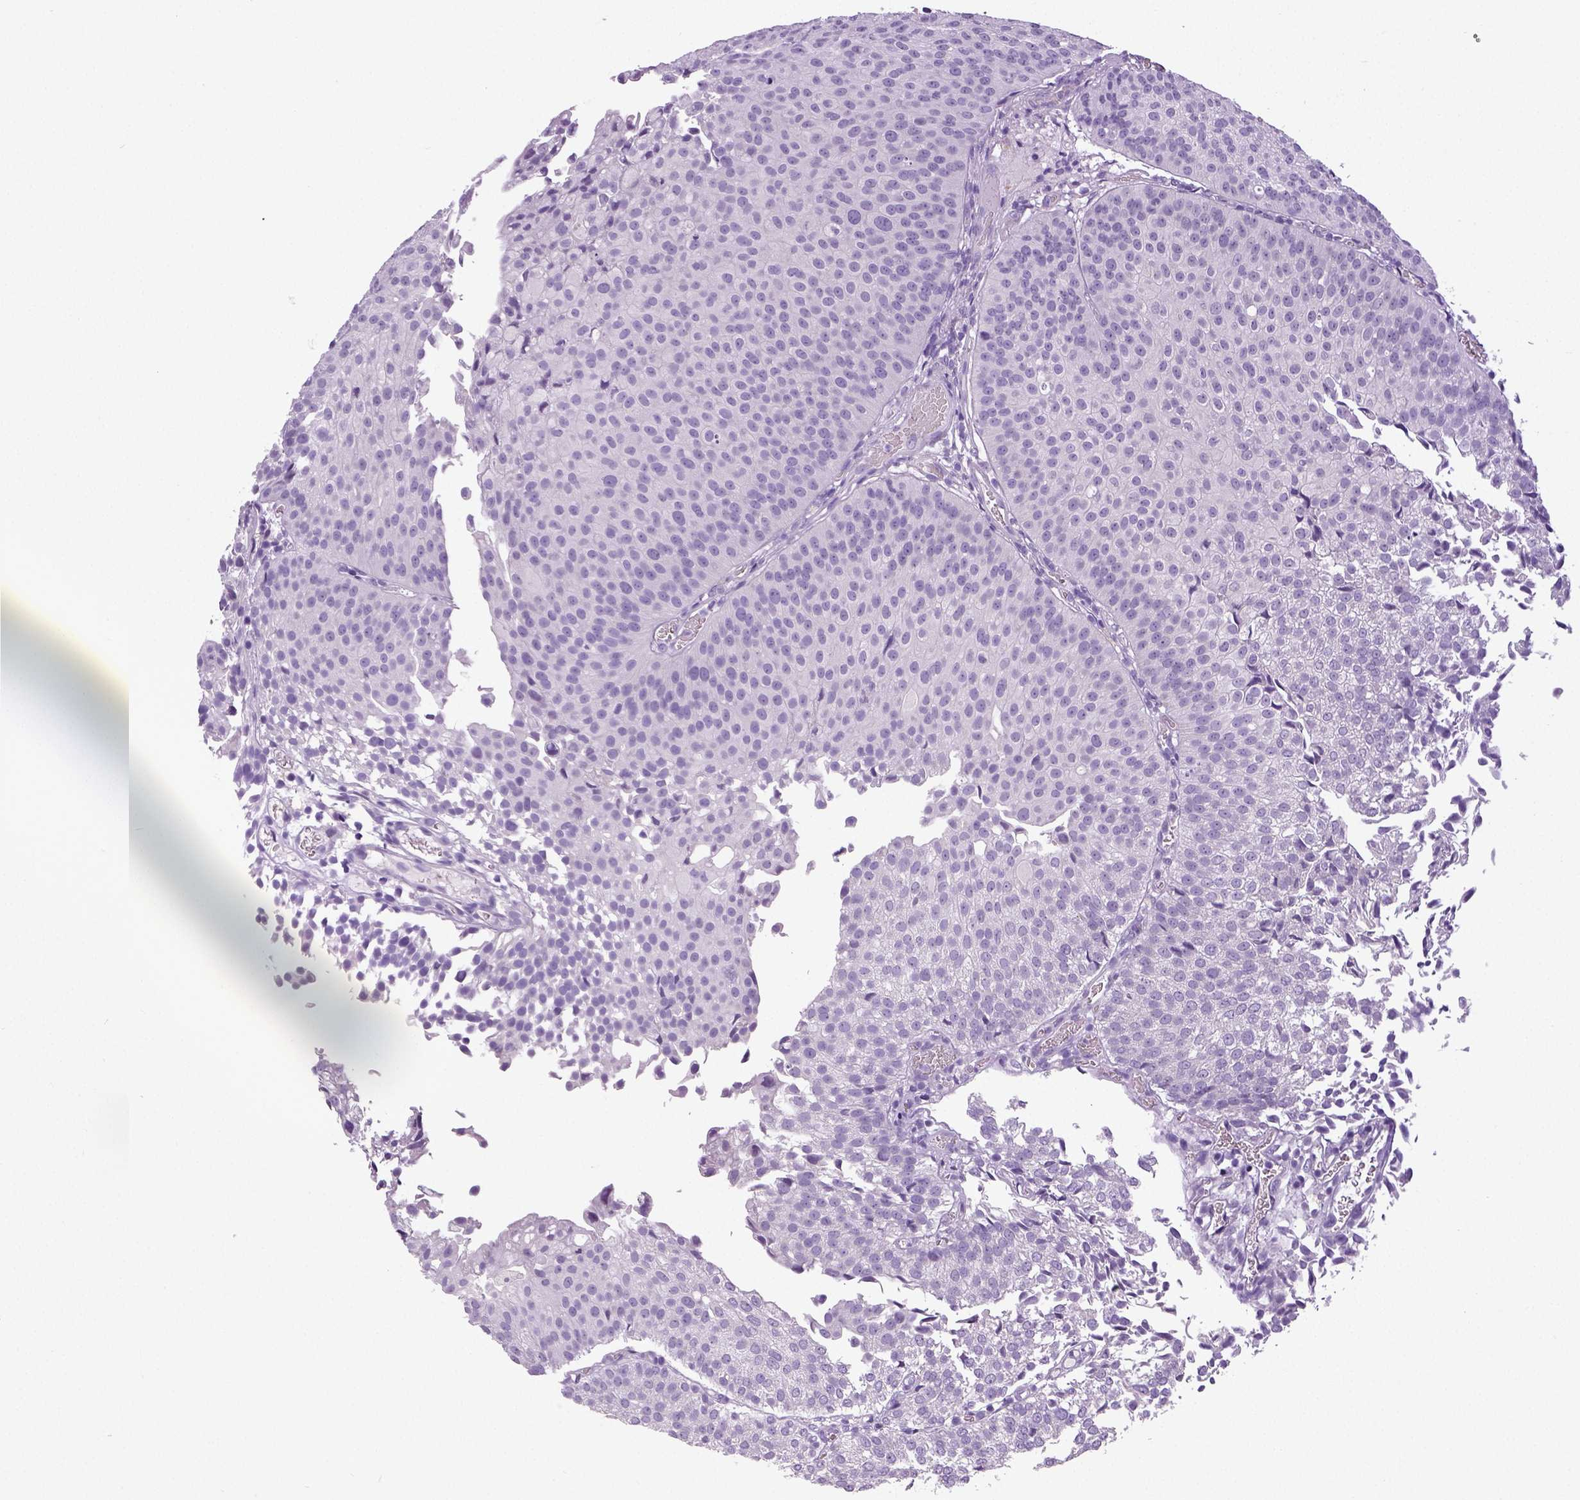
{"staining": {"intensity": "negative", "quantity": "none", "location": "none"}, "tissue": "urothelial cancer", "cell_type": "Tumor cells", "image_type": "cancer", "snomed": [{"axis": "morphology", "description": "Urothelial carcinoma, Low grade"}, {"axis": "topography", "description": "Urinary bladder"}], "caption": "Tumor cells show no significant protein positivity in low-grade urothelial carcinoma.", "gene": "NECAB2", "patient": {"sex": "male", "age": 80}}